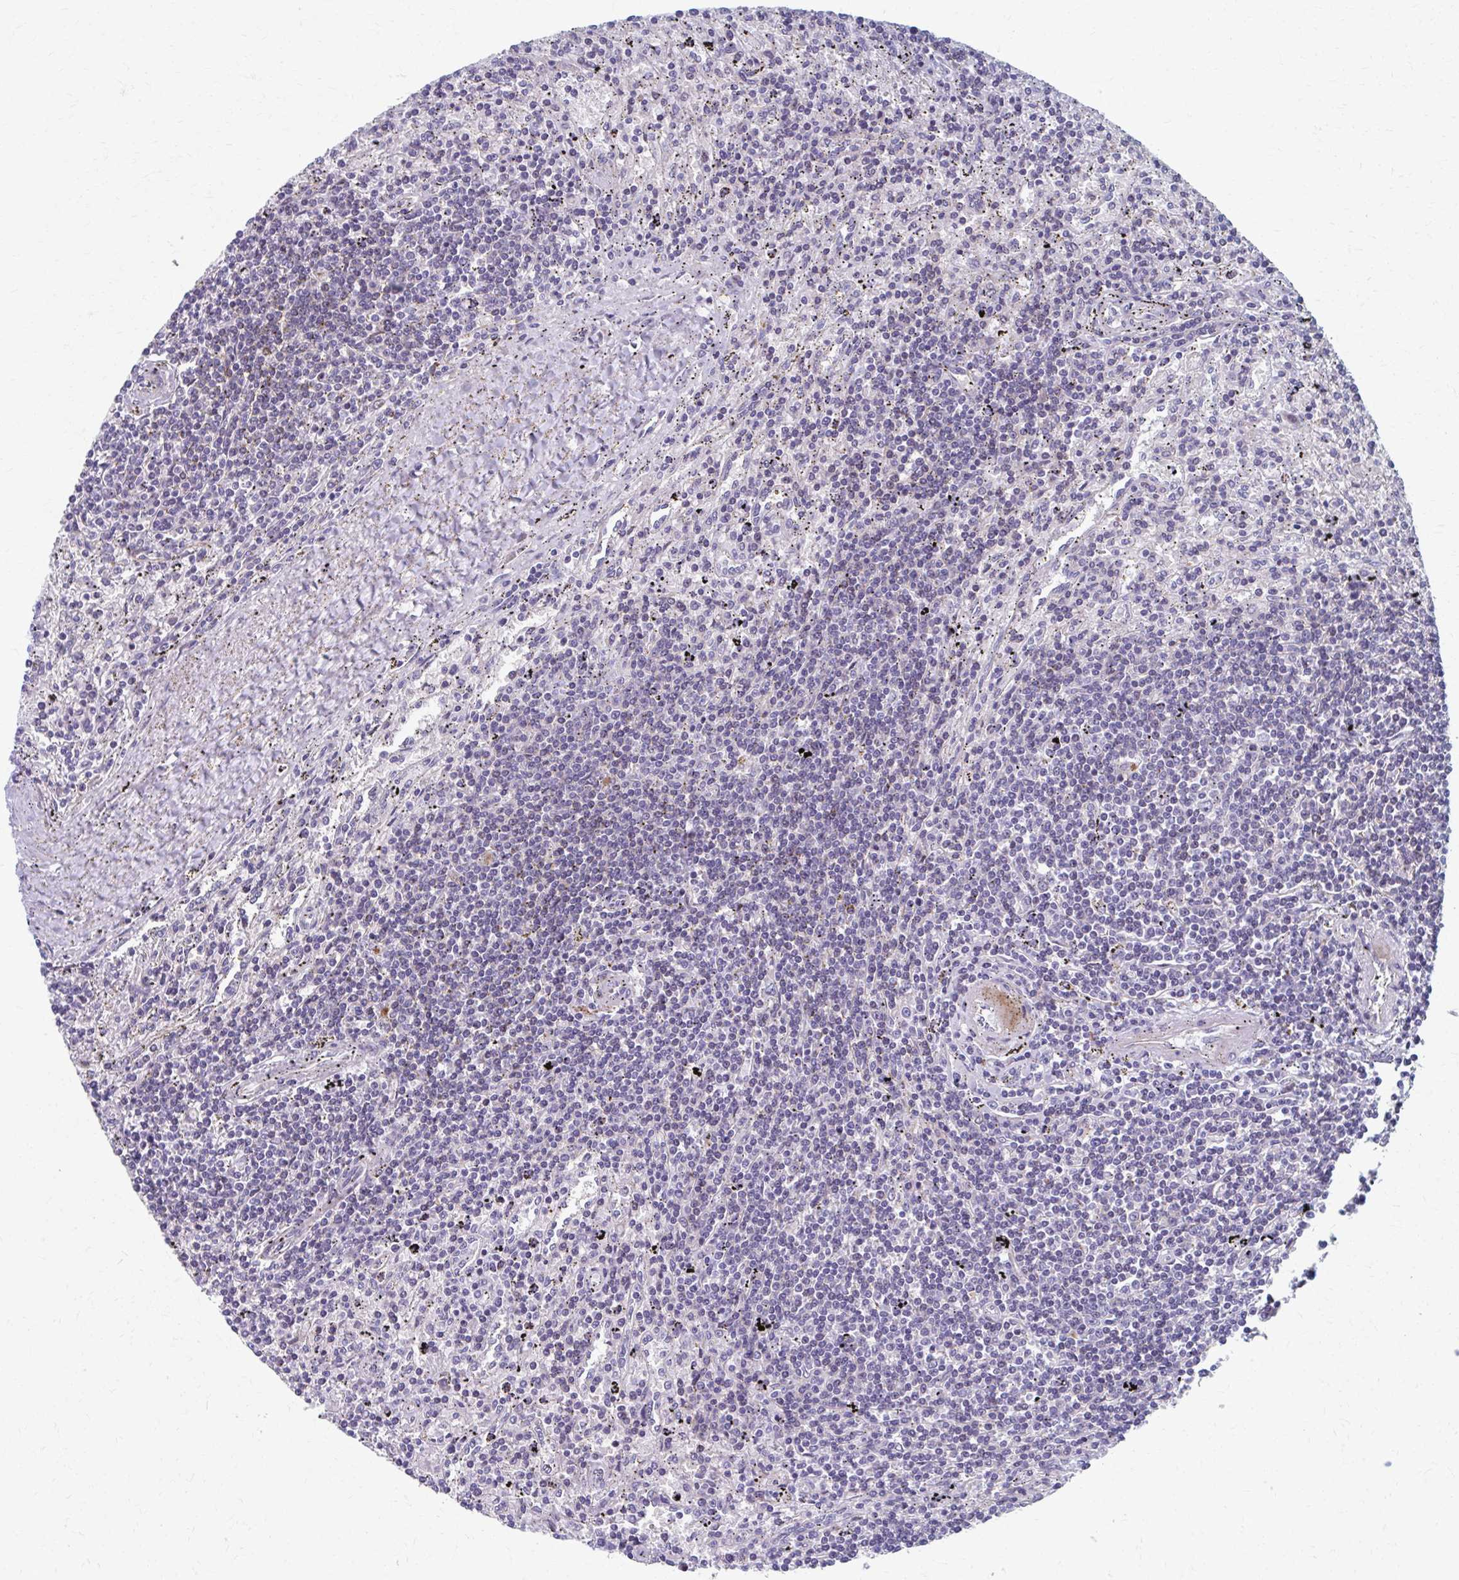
{"staining": {"intensity": "negative", "quantity": "none", "location": "none"}, "tissue": "lymphoma", "cell_type": "Tumor cells", "image_type": "cancer", "snomed": [{"axis": "morphology", "description": "Malignant lymphoma, non-Hodgkin's type, Low grade"}, {"axis": "topography", "description": "Spleen"}], "caption": "There is no significant positivity in tumor cells of lymphoma.", "gene": "ABHD16B", "patient": {"sex": "male", "age": 76}}